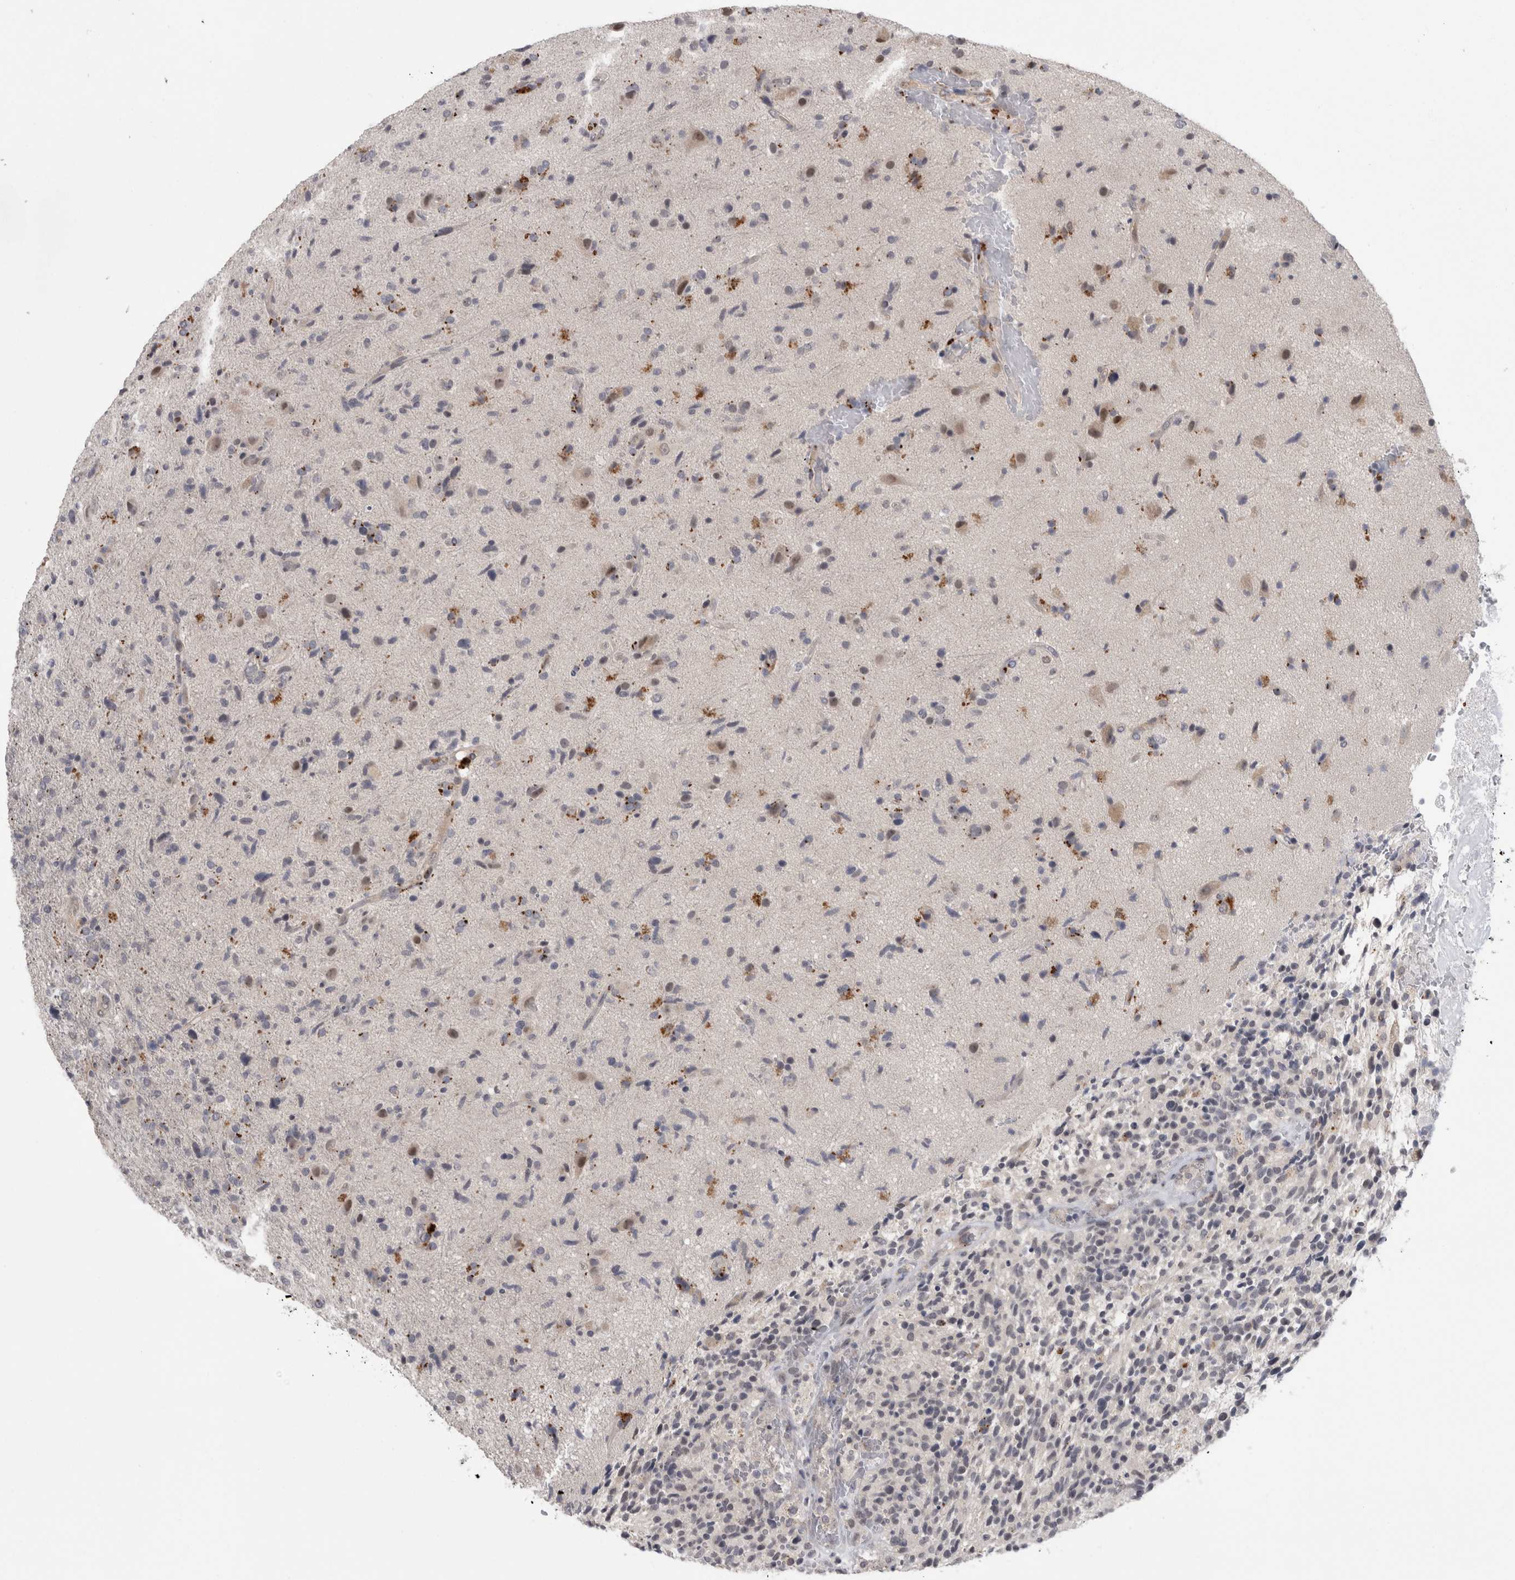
{"staining": {"intensity": "weak", "quantity": "<25%", "location": "cytoplasmic/membranous"}, "tissue": "glioma", "cell_type": "Tumor cells", "image_type": "cancer", "snomed": [{"axis": "morphology", "description": "Glioma, malignant, High grade"}, {"axis": "topography", "description": "Brain"}], "caption": "DAB (3,3'-diaminobenzidine) immunohistochemical staining of human glioma shows no significant staining in tumor cells. Nuclei are stained in blue.", "gene": "MTBP", "patient": {"sex": "male", "age": 72}}